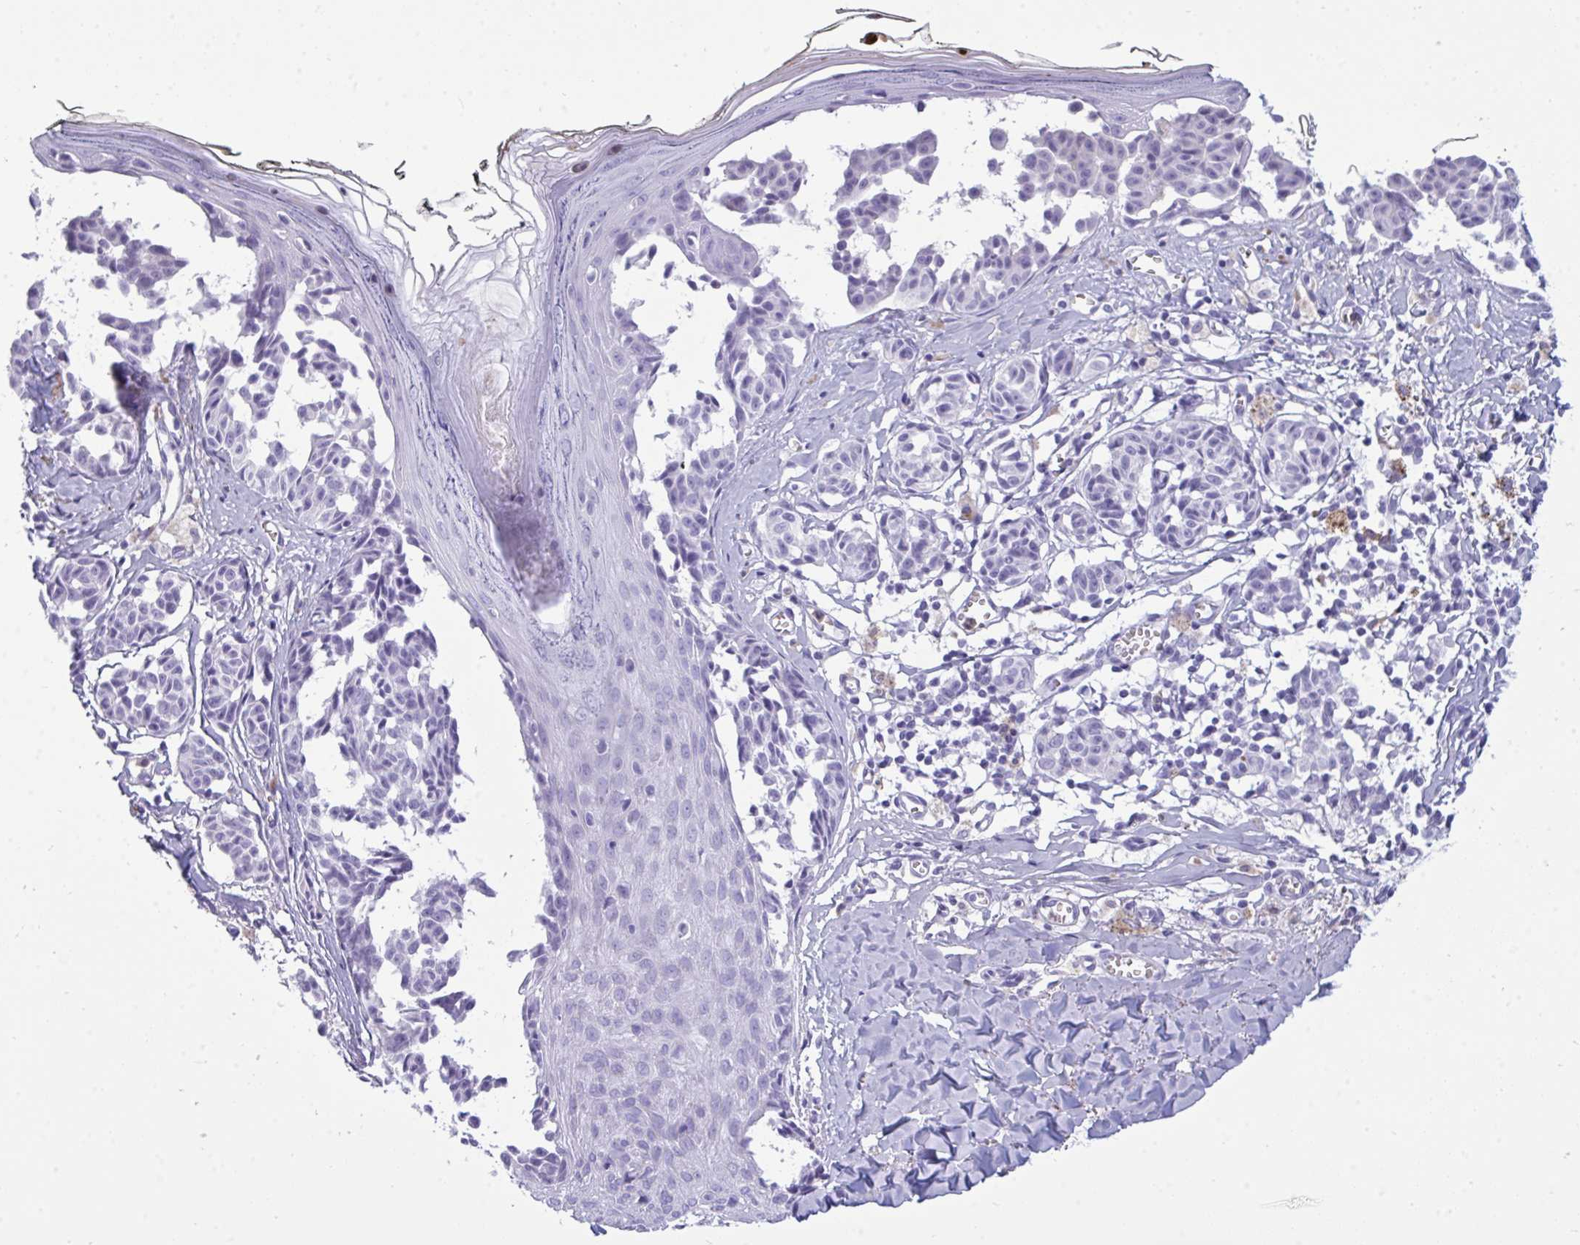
{"staining": {"intensity": "negative", "quantity": "none", "location": "none"}, "tissue": "melanoma", "cell_type": "Tumor cells", "image_type": "cancer", "snomed": [{"axis": "morphology", "description": "Malignant melanoma, NOS"}, {"axis": "topography", "description": "Skin"}], "caption": "Histopathology image shows no significant protein positivity in tumor cells of melanoma. (DAB (3,3'-diaminobenzidine) IHC, high magnification).", "gene": "ARHGAP42", "patient": {"sex": "female", "age": 43}}